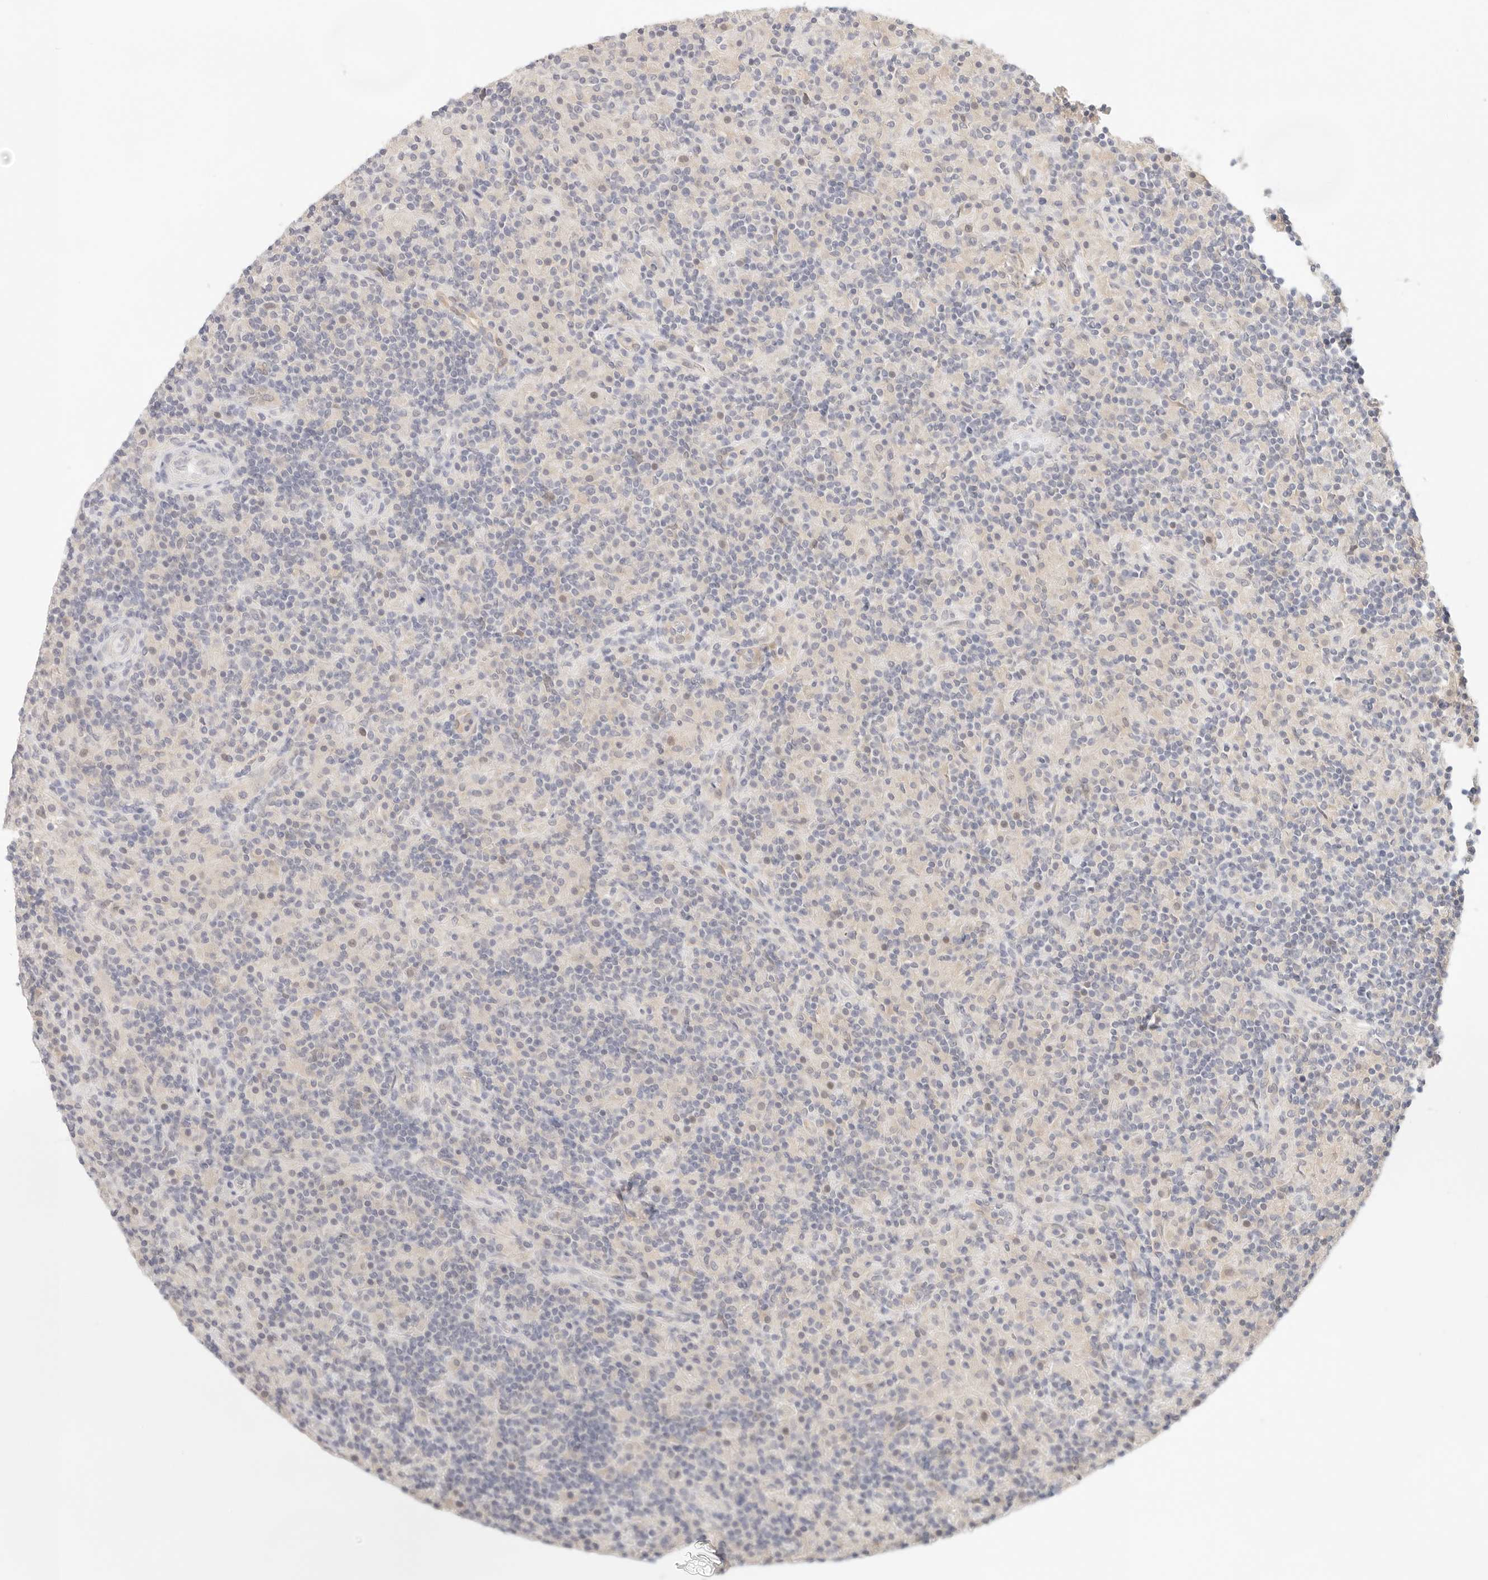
{"staining": {"intensity": "negative", "quantity": "none", "location": "none"}, "tissue": "lymphoma", "cell_type": "Tumor cells", "image_type": "cancer", "snomed": [{"axis": "morphology", "description": "Hodgkin's disease, NOS"}, {"axis": "topography", "description": "Lymph node"}], "caption": "An IHC image of Hodgkin's disease is shown. There is no staining in tumor cells of Hodgkin's disease.", "gene": "SPHK1", "patient": {"sex": "male", "age": 70}}